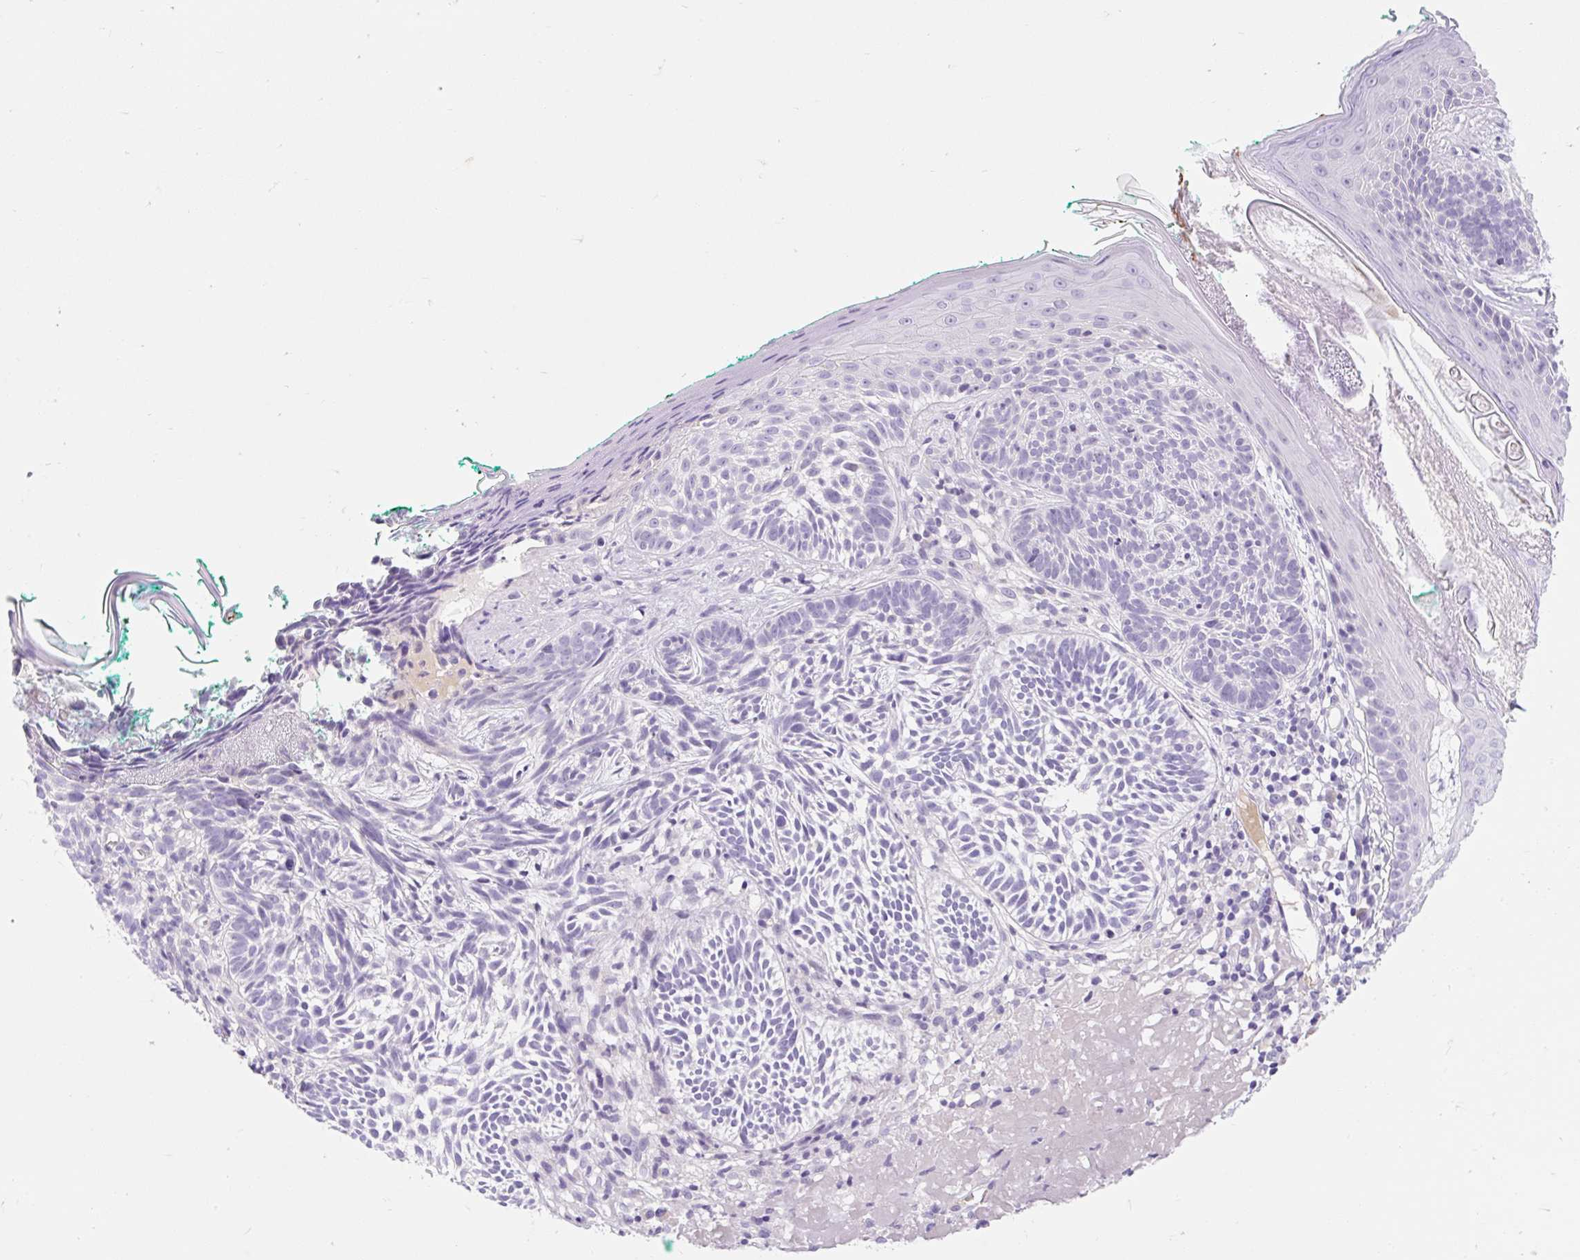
{"staining": {"intensity": "negative", "quantity": "none", "location": "none"}, "tissue": "skin cancer", "cell_type": "Tumor cells", "image_type": "cancer", "snomed": [{"axis": "morphology", "description": "Basal cell carcinoma"}, {"axis": "topography", "description": "Skin"}], "caption": "There is no significant staining in tumor cells of skin cancer (basal cell carcinoma).", "gene": "SLC28A1", "patient": {"sex": "male", "age": 68}}